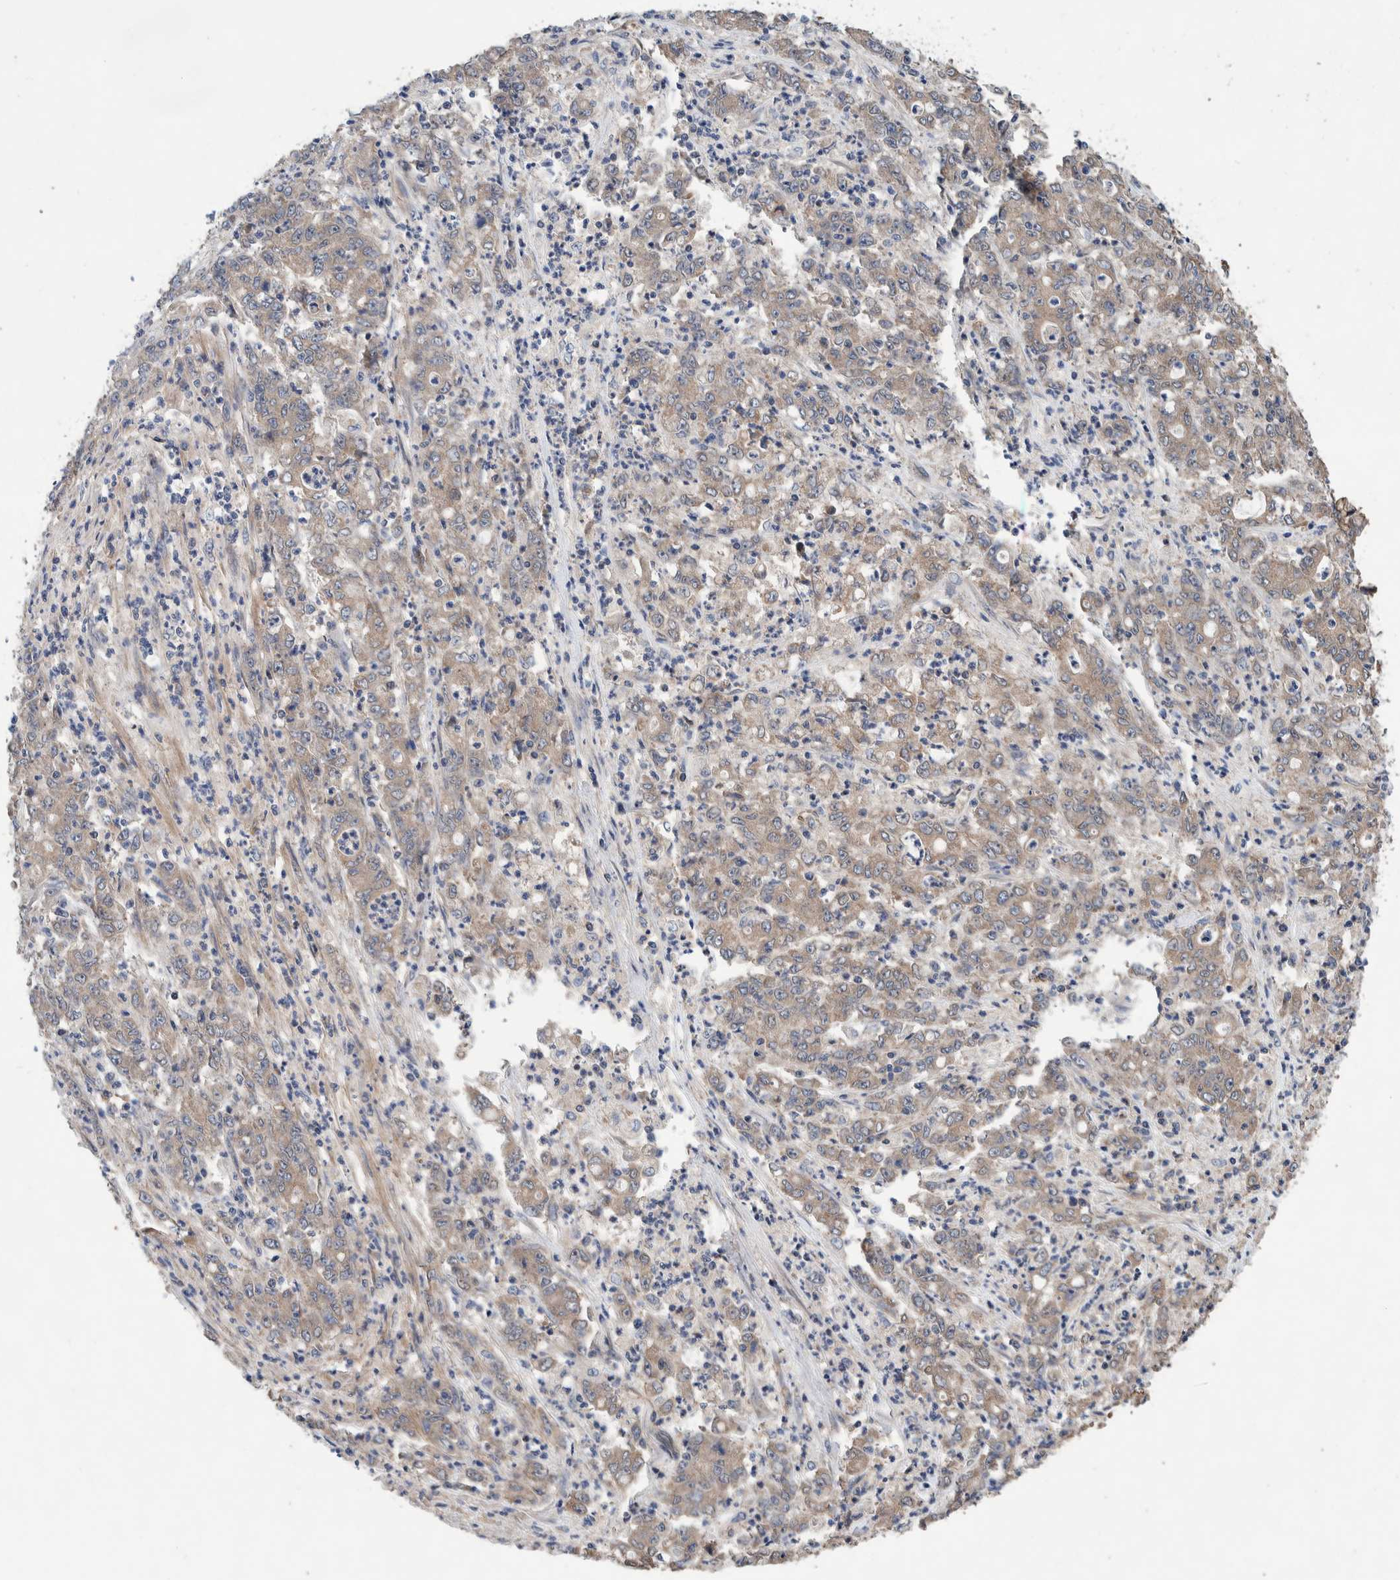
{"staining": {"intensity": "weak", "quantity": ">75%", "location": "cytoplasmic/membranous"}, "tissue": "stomach cancer", "cell_type": "Tumor cells", "image_type": "cancer", "snomed": [{"axis": "morphology", "description": "Adenocarcinoma, NOS"}, {"axis": "topography", "description": "Stomach, lower"}], "caption": "A brown stain highlights weak cytoplasmic/membranous positivity of a protein in adenocarcinoma (stomach) tumor cells.", "gene": "PIK3R6", "patient": {"sex": "female", "age": 71}}